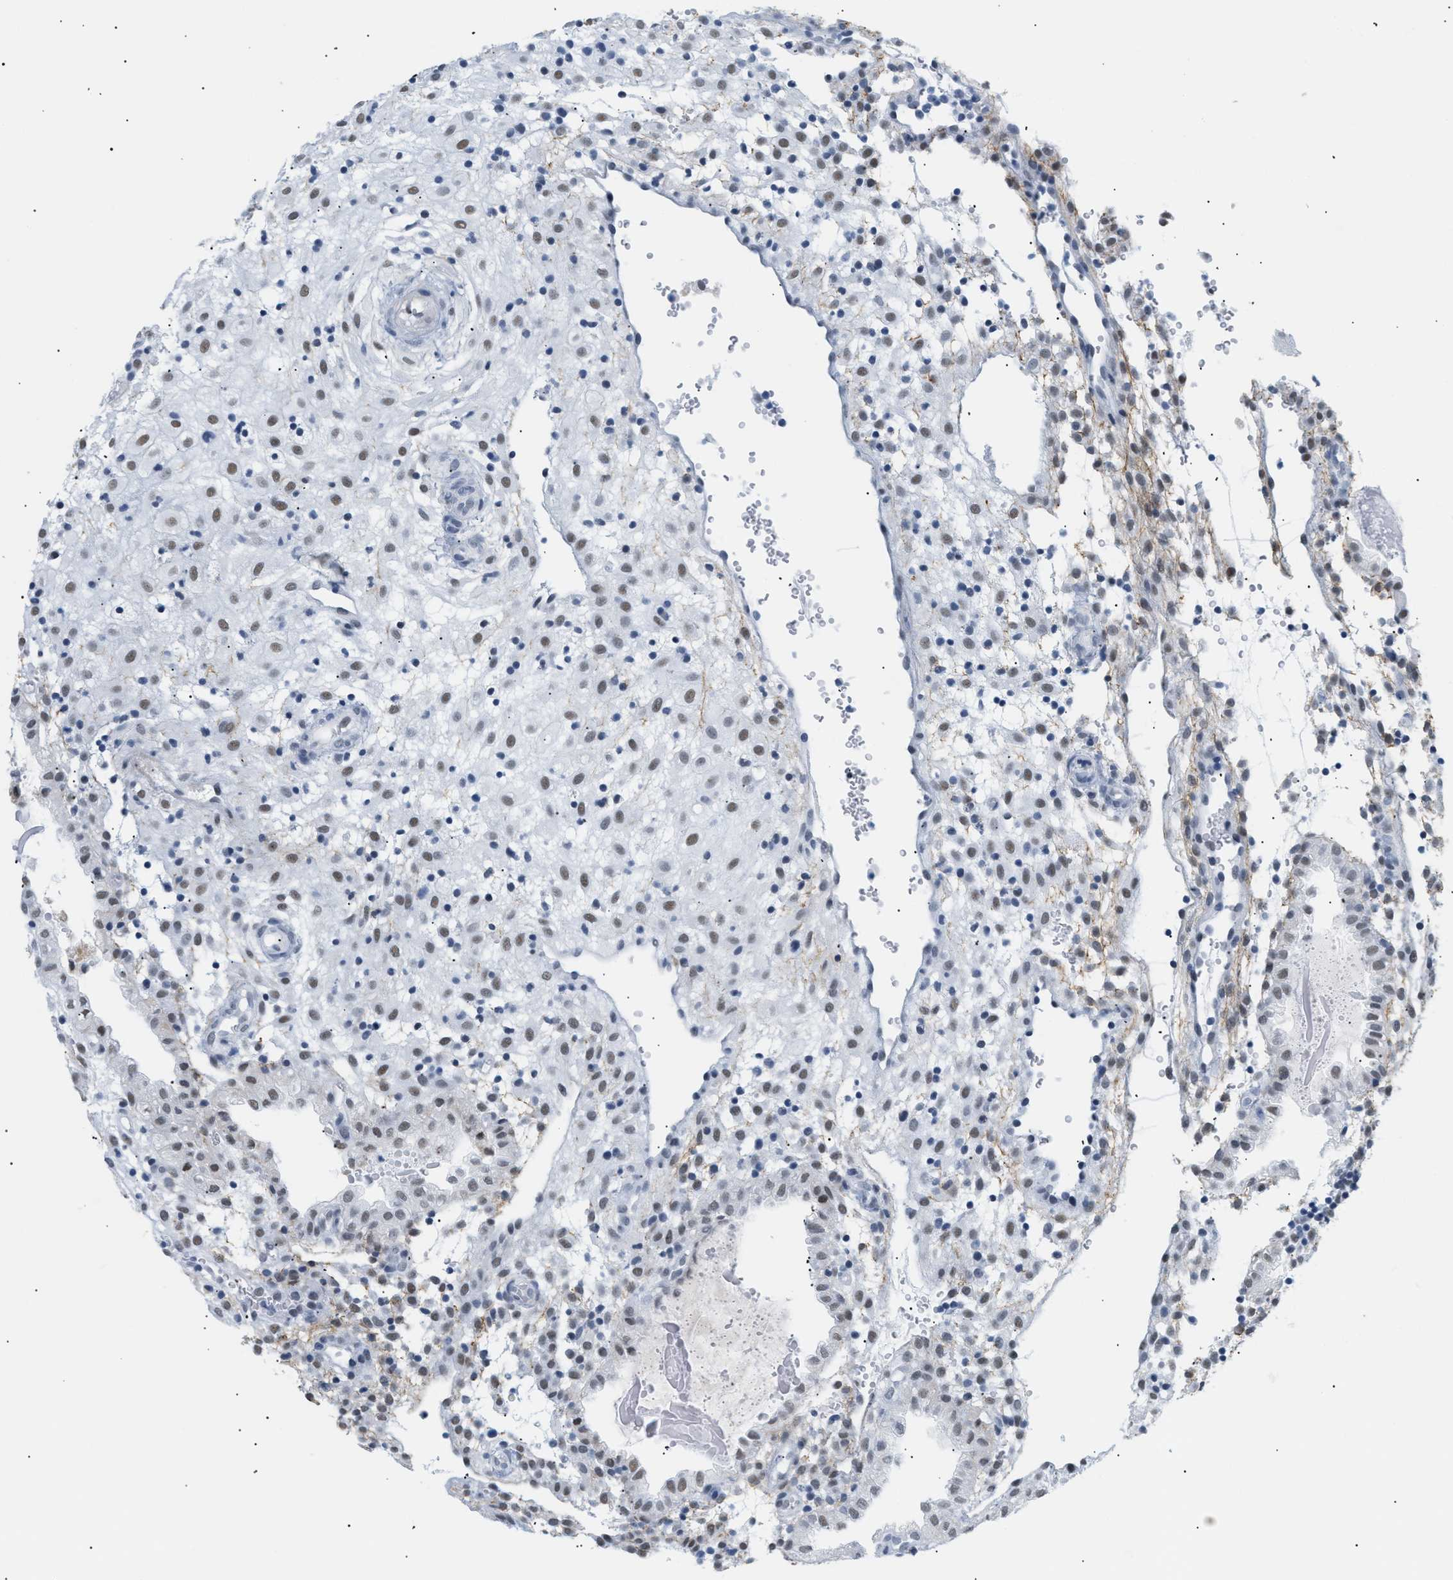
{"staining": {"intensity": "weak", "quantity": "25%-75%", "location": "nuclear"}, "tissue": "placenta", "cell_type": "Decidual cells", "image_type": "normal", "snomed": [{"axis": "morphology", "description": "Normal tissue, NOS"}, {"axis": "topography", "description": "Placenta"}], "caption": "Normal placenta shows weak nuclear expression in about 25%-75% of decidual cells, visualized by immunohistochemistry. Using DAB (3,3'-diaminobenzidine) (brown) and hematoxylin (blue) stains, captured at high magnification using brightfield microscopy.", "gene": "ELN", "patient": {"sex": "female", "age": 18}}